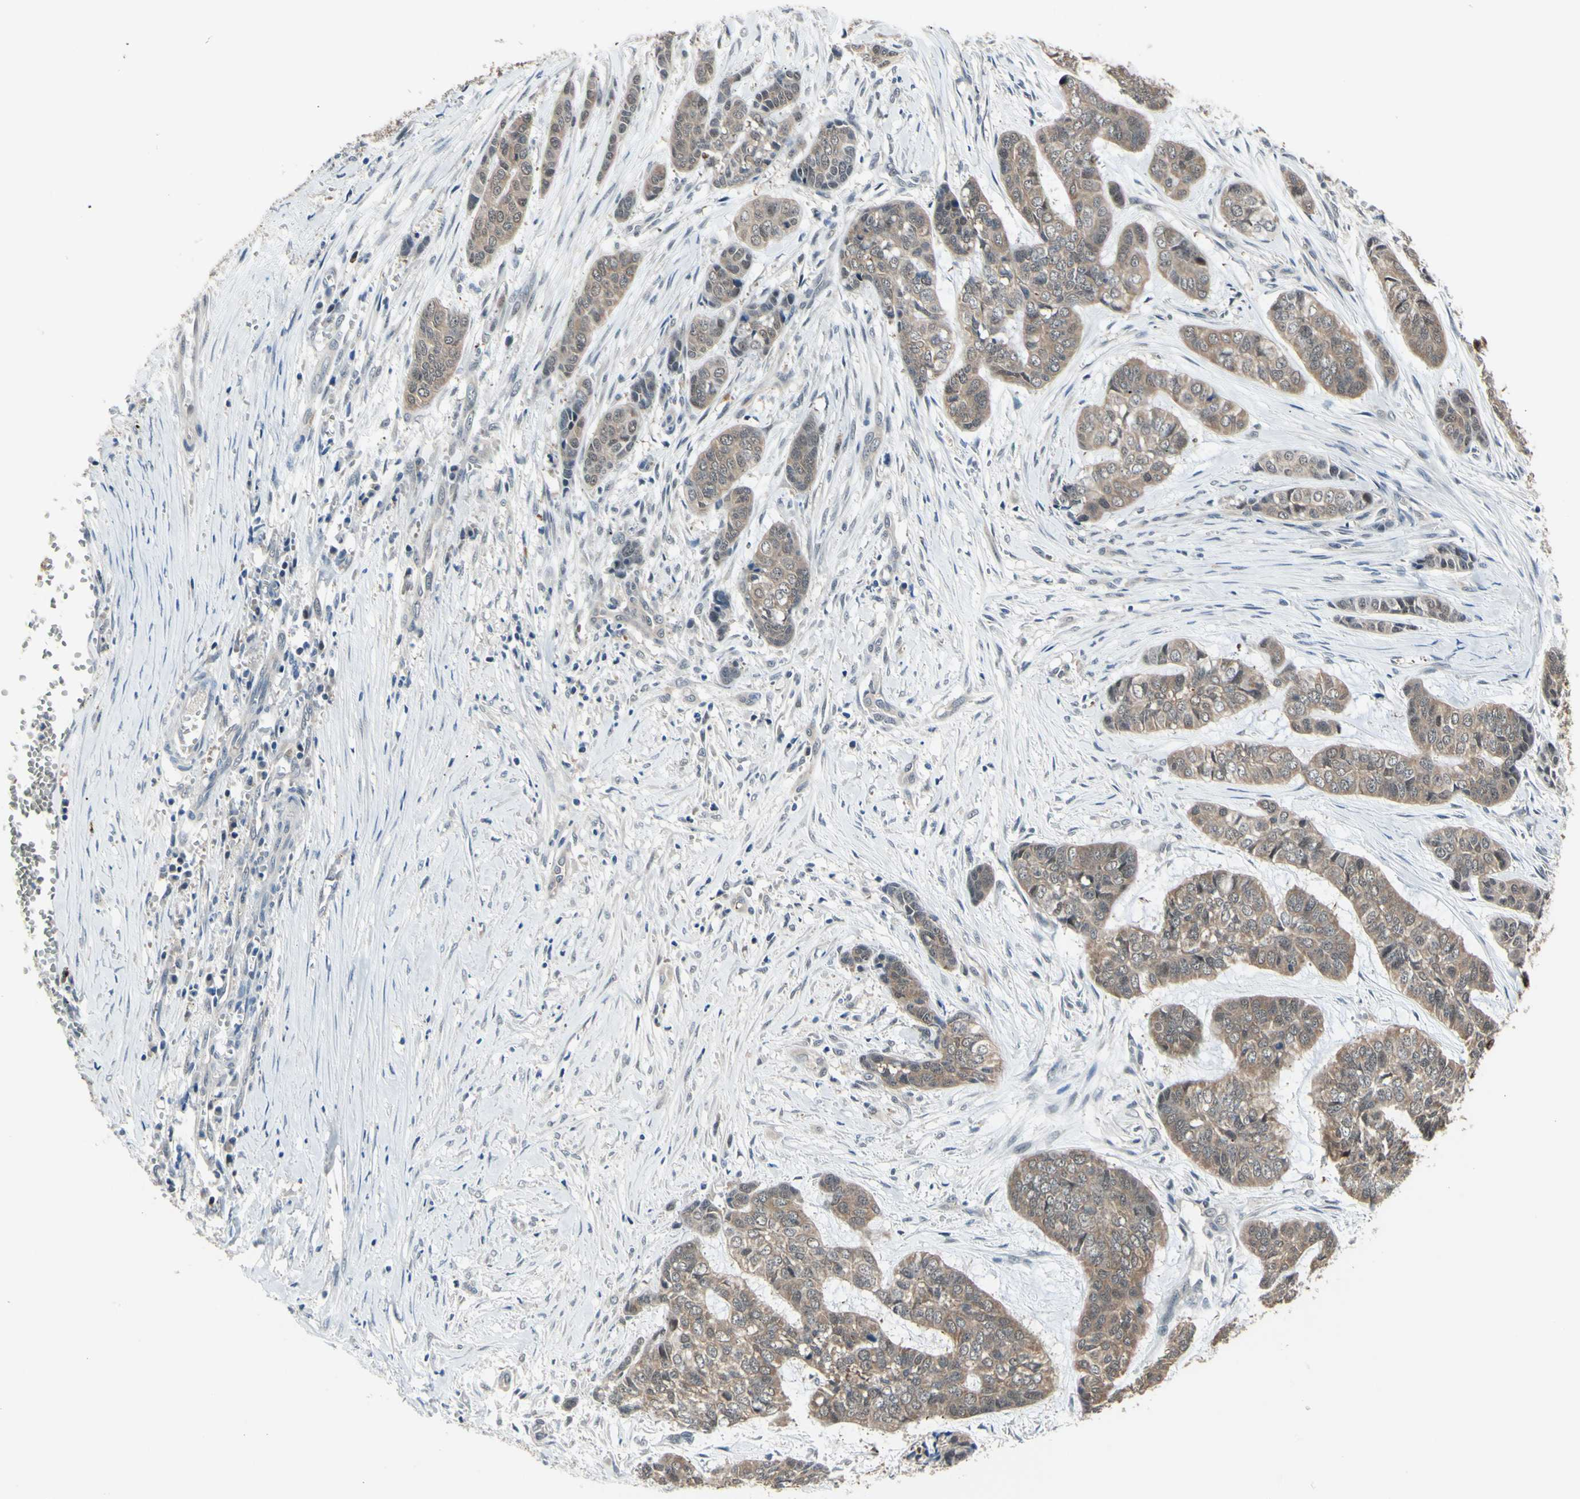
{"staining": {"intensity": "weak", "quantity": ">75%", "location": "cytoplasmic/membranous"}, "tissue": "skin cancer", "cell_type": "Tumor cells", "image_type": "cancer", "snomed": [{"axis": "morphology", "description": "Basal cell carcinoma"}, {"axis": "topography", "description": "Skin"}], "caption": "This is an image of immunohistochemistry (IHC) staining of skin basal cell carcinoma, which shows weak expression in the cytoplasmic/membranous of tumor cells.", "gene": "HSPA4", "patient": {"sex": "female", "age": 64}}